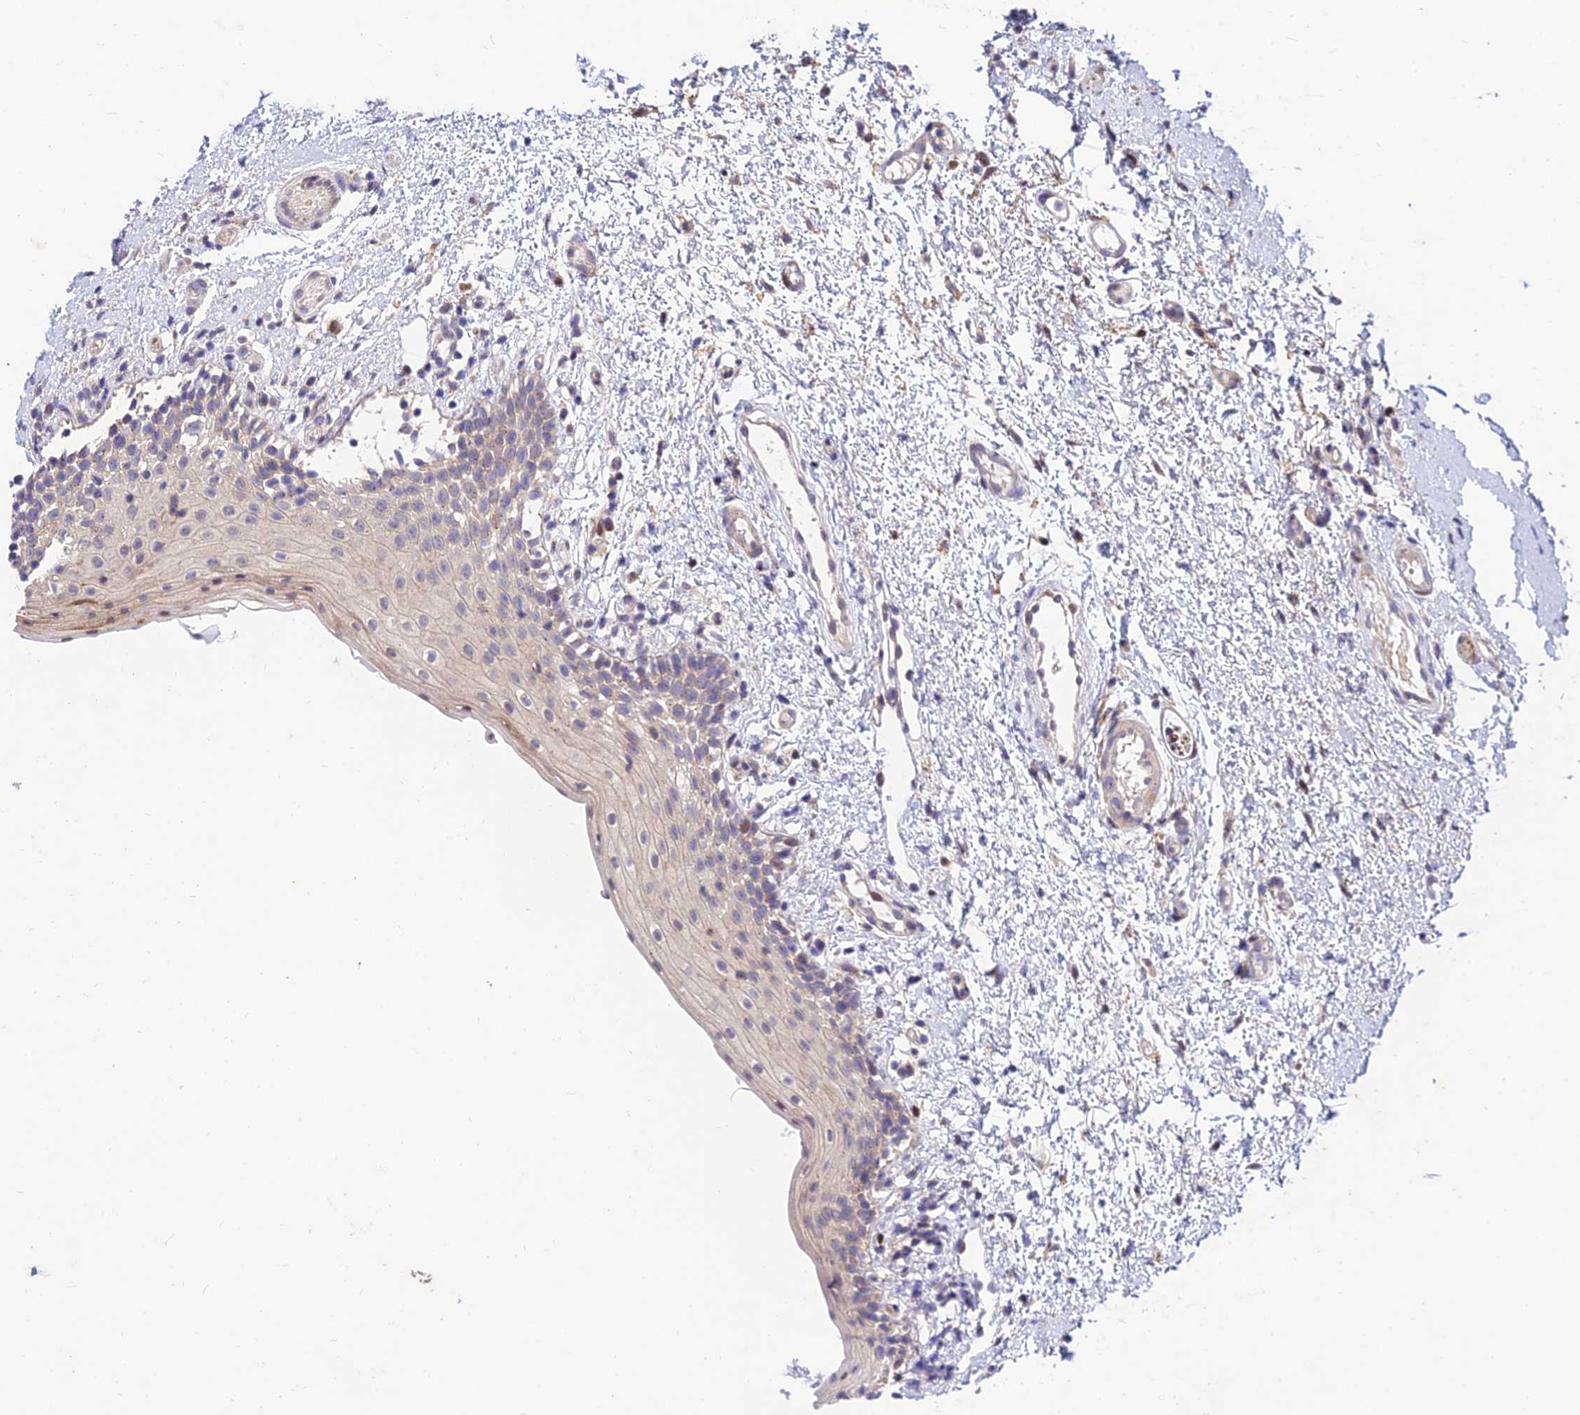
{"staining": {"intensity": "weak", "quantity": "<25%", "location": "cytoplasmic/membranous"}, "tissue": "oral mucosa", "cell_type": "Squamous epithelial cells", "image_type": "normal", "snomed": [{"axis": "morphology", "description": "Normal tissue, NOS"}, {"axis": "topography", "description": "Oral tissue"}], "caption": "IHC histopathology image of unremarkable human oral mucosa stained for a protein (brown), which reveals no positivity in squamous epithelial cells. (Brightfield microscopy of DAB immunohistochemistry at high magnification).", "gene": "MKKS", "patient": {"sex": "female", "age": 13}}